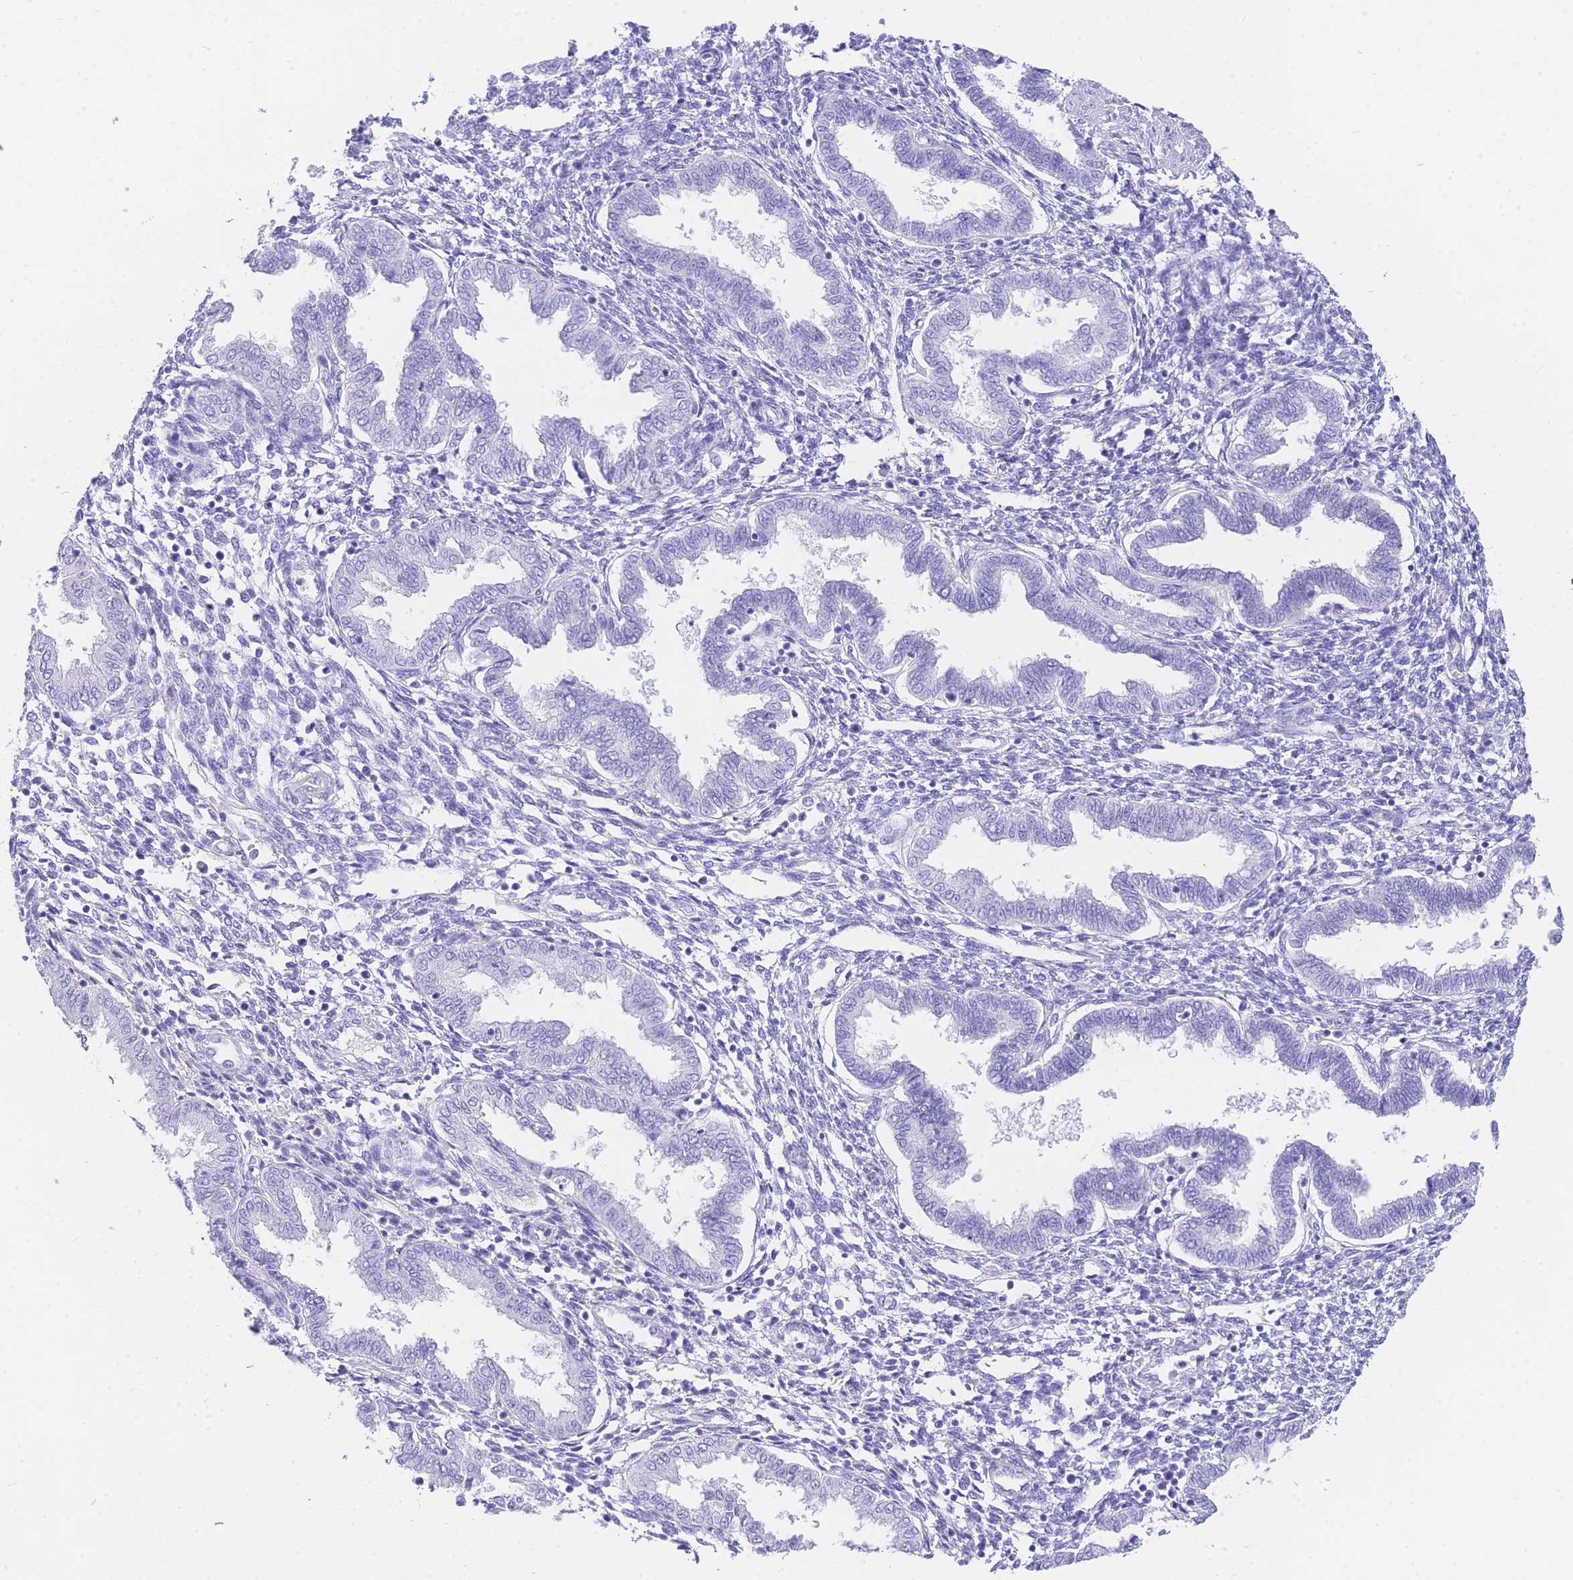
{"staining": {"intensity": "negative", "quantity": "none", "location": "none"}, "tissue": "endometrium", "cell_type": "Cells in endometrial stroma", "image_type": "normal", "snomed": [{"axis": "morphology", "description": "Normal tissue, NOS"}, {"axis": "topography", "description": "Endometrium"}], "caption": "A micrograph of endometrium stained for a protein exhibits no brown staining in cells in endometrial stroma.", "gene": "SRSF12", "patient": {"sex": "female", "age": 33}}